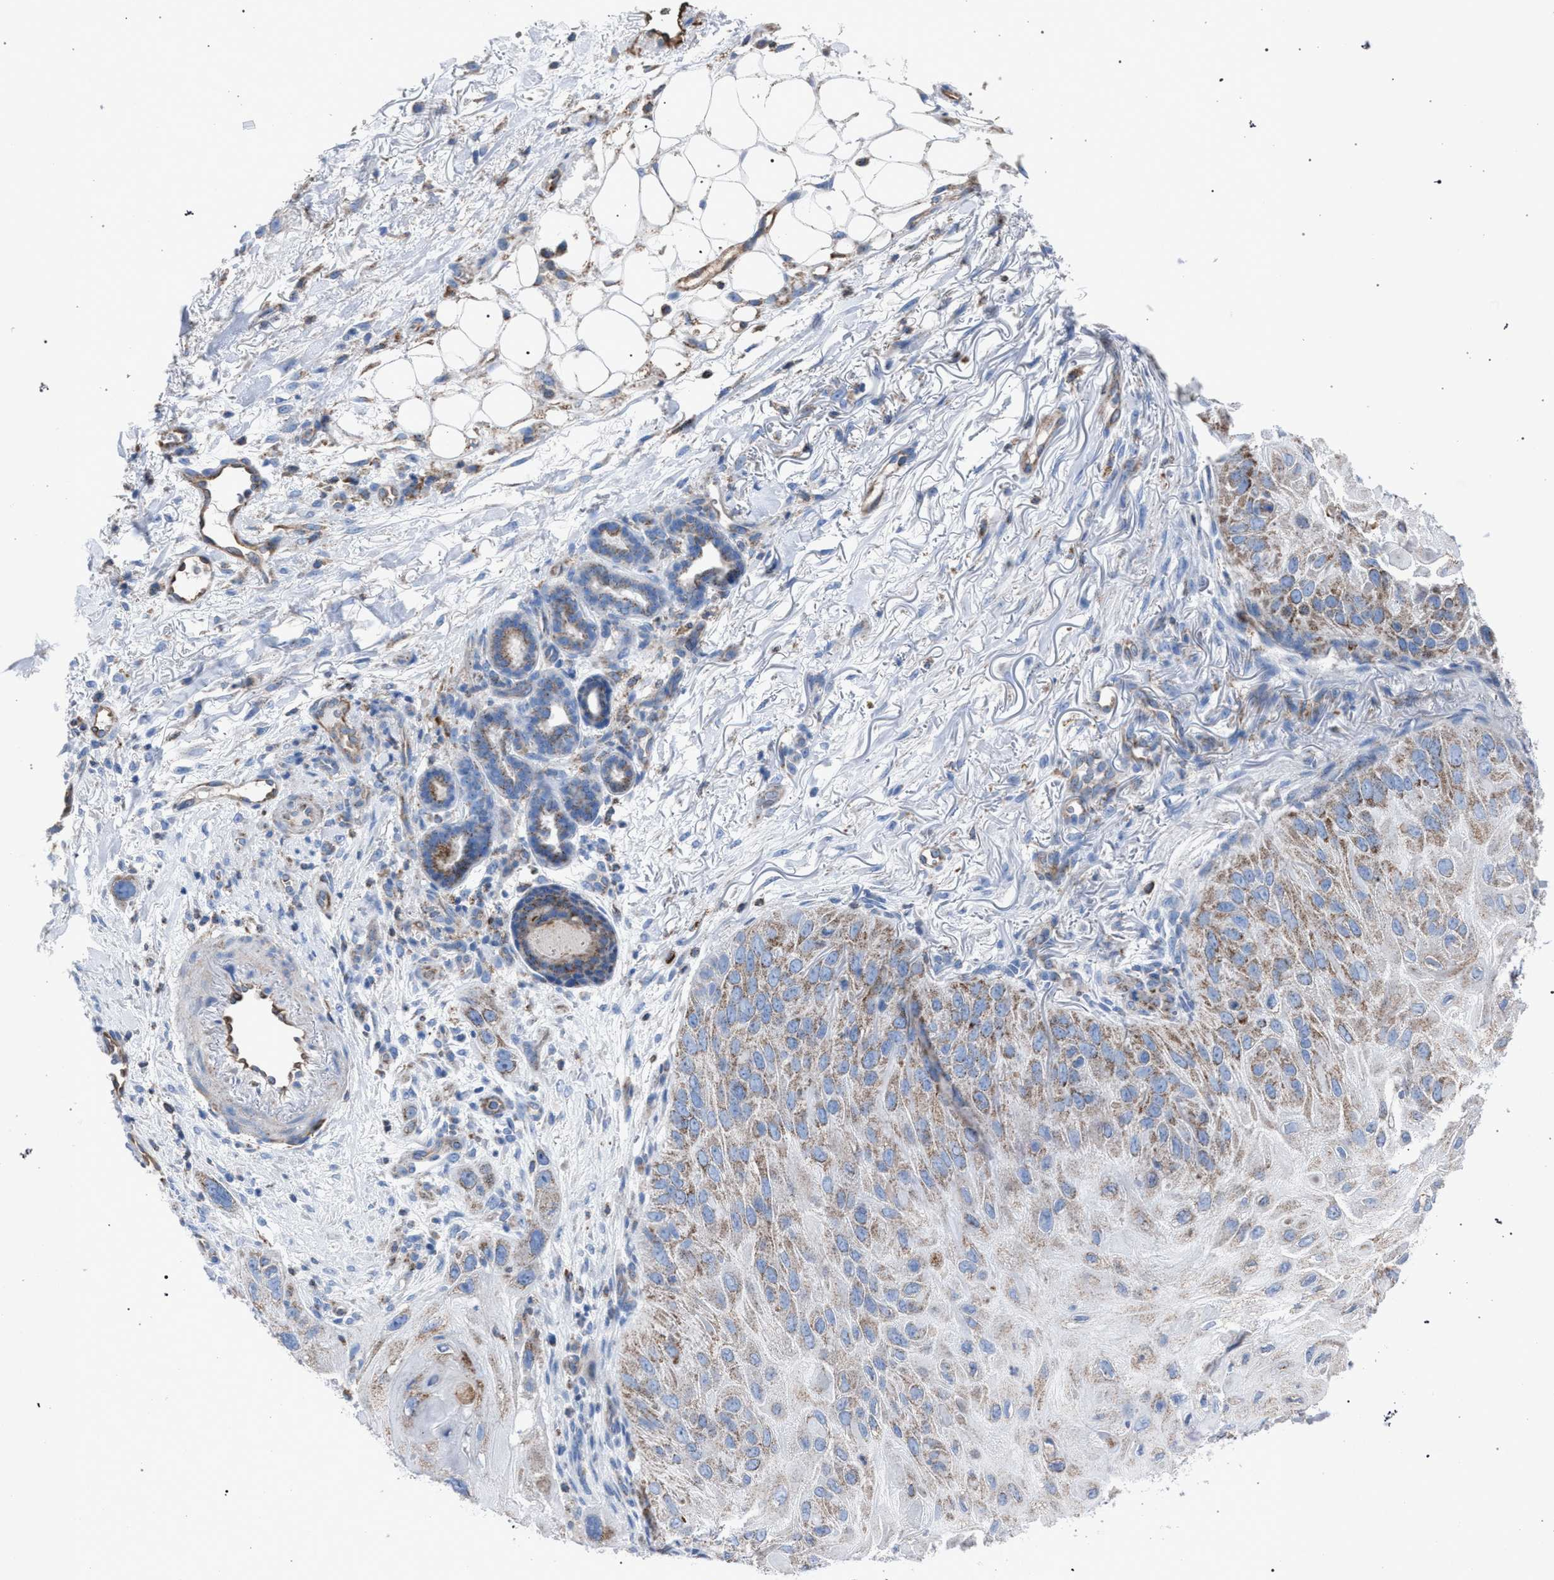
{"staining": {"intensity": "weak", "quantity": ">75%", "location": "cytoplasmic/membranous"}, "tissue": "skin cancer", "cell_type": "Tumor cells", "image_type": "cancer", "snomed": [{"axis": "morphology", "description": "Squamous cell carcinoma, NOS"}, {"axis": "topography", "description": "Skin"}], "caption": "Skin cancer (squamous cell carcinoma) was stained to show a protein in brown. There is low levels of weak cytoplasmic/membranous expression in approximately >75% of tumor cells.", "gene": "HSD17B4", "patient": {"sex": "female", "age": 77}}